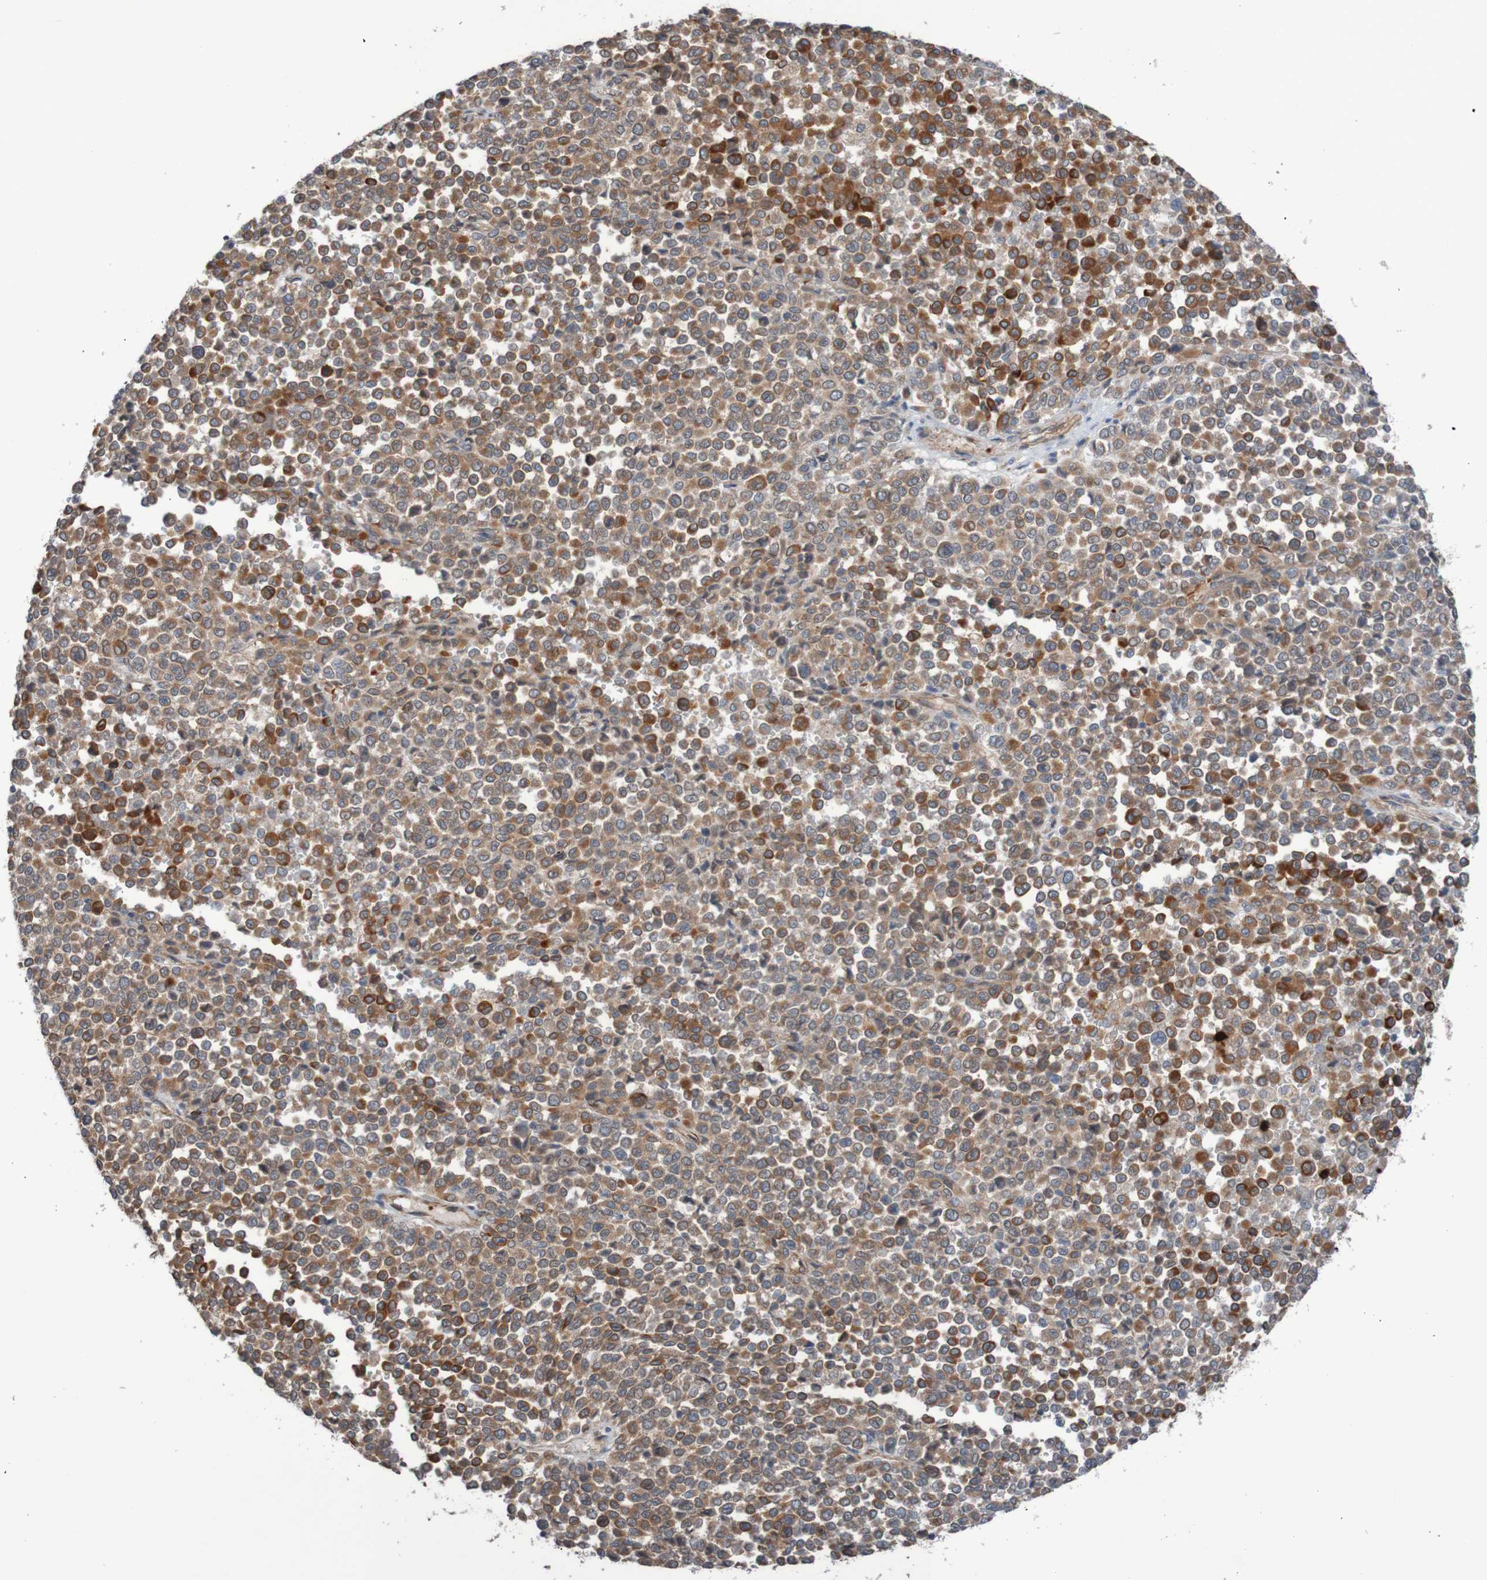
{"staining": {"intensity": "moderate", "quantity": ">75%", "location": "cytoplasmic/membranous"}, "tissue": "melanoma", "cell_type": "Tumor cells", "image_type": "cancer", "snomed": [{"axis": "morphology", "description": "Malignant melanoma, Metastatic site"}, {"axis": "topography", "description": "Pancreas"}], "caption": "A micrograph of human malignant melanoma (metastatic site) stained for a protein exhibits moderate cytoplasmic/membranous brown staining in tumor cells.", "gene": "ST8SIA6", "patient": {"sex": "female", "age": 30}}